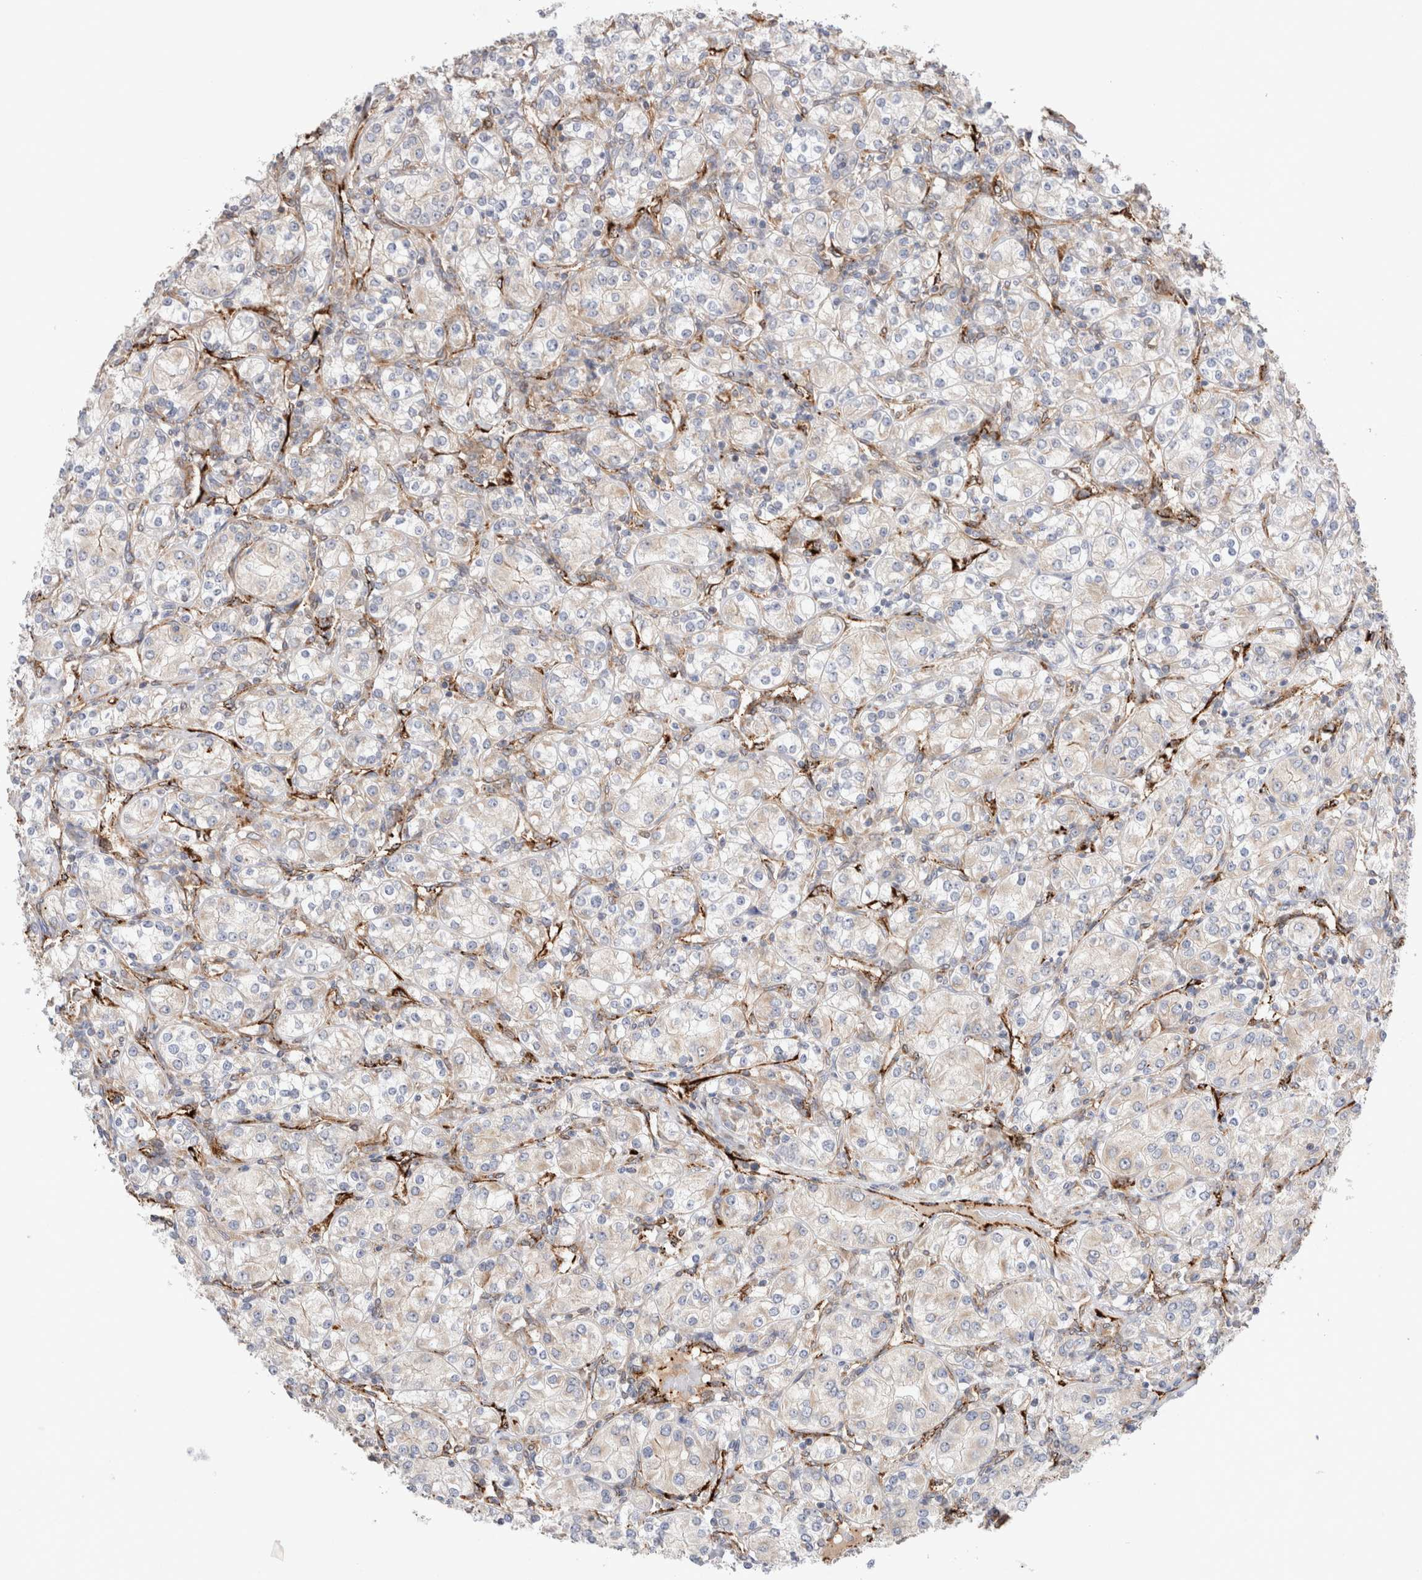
{"staining": {"intensity": "weak", "quantity": "25%-75%", "location": "cytoplasmic/membranous"}, "tissue": "renal cancer", "cell_type": "Tumor cells", "image_type": "cancer", "snomed": [{"axis": "morphology", "description": "Adenocarcinoma, NOS"}, {"axis": "topography", "description": "Kidney"}], "caption": "A brown stain shows weak cytoplasmic/membranous positivity of a protein in human adenocarcinoma (renal) tumor cells.", "gene": "CNPY4", "patient": {"sex": "male", "age": 77}}